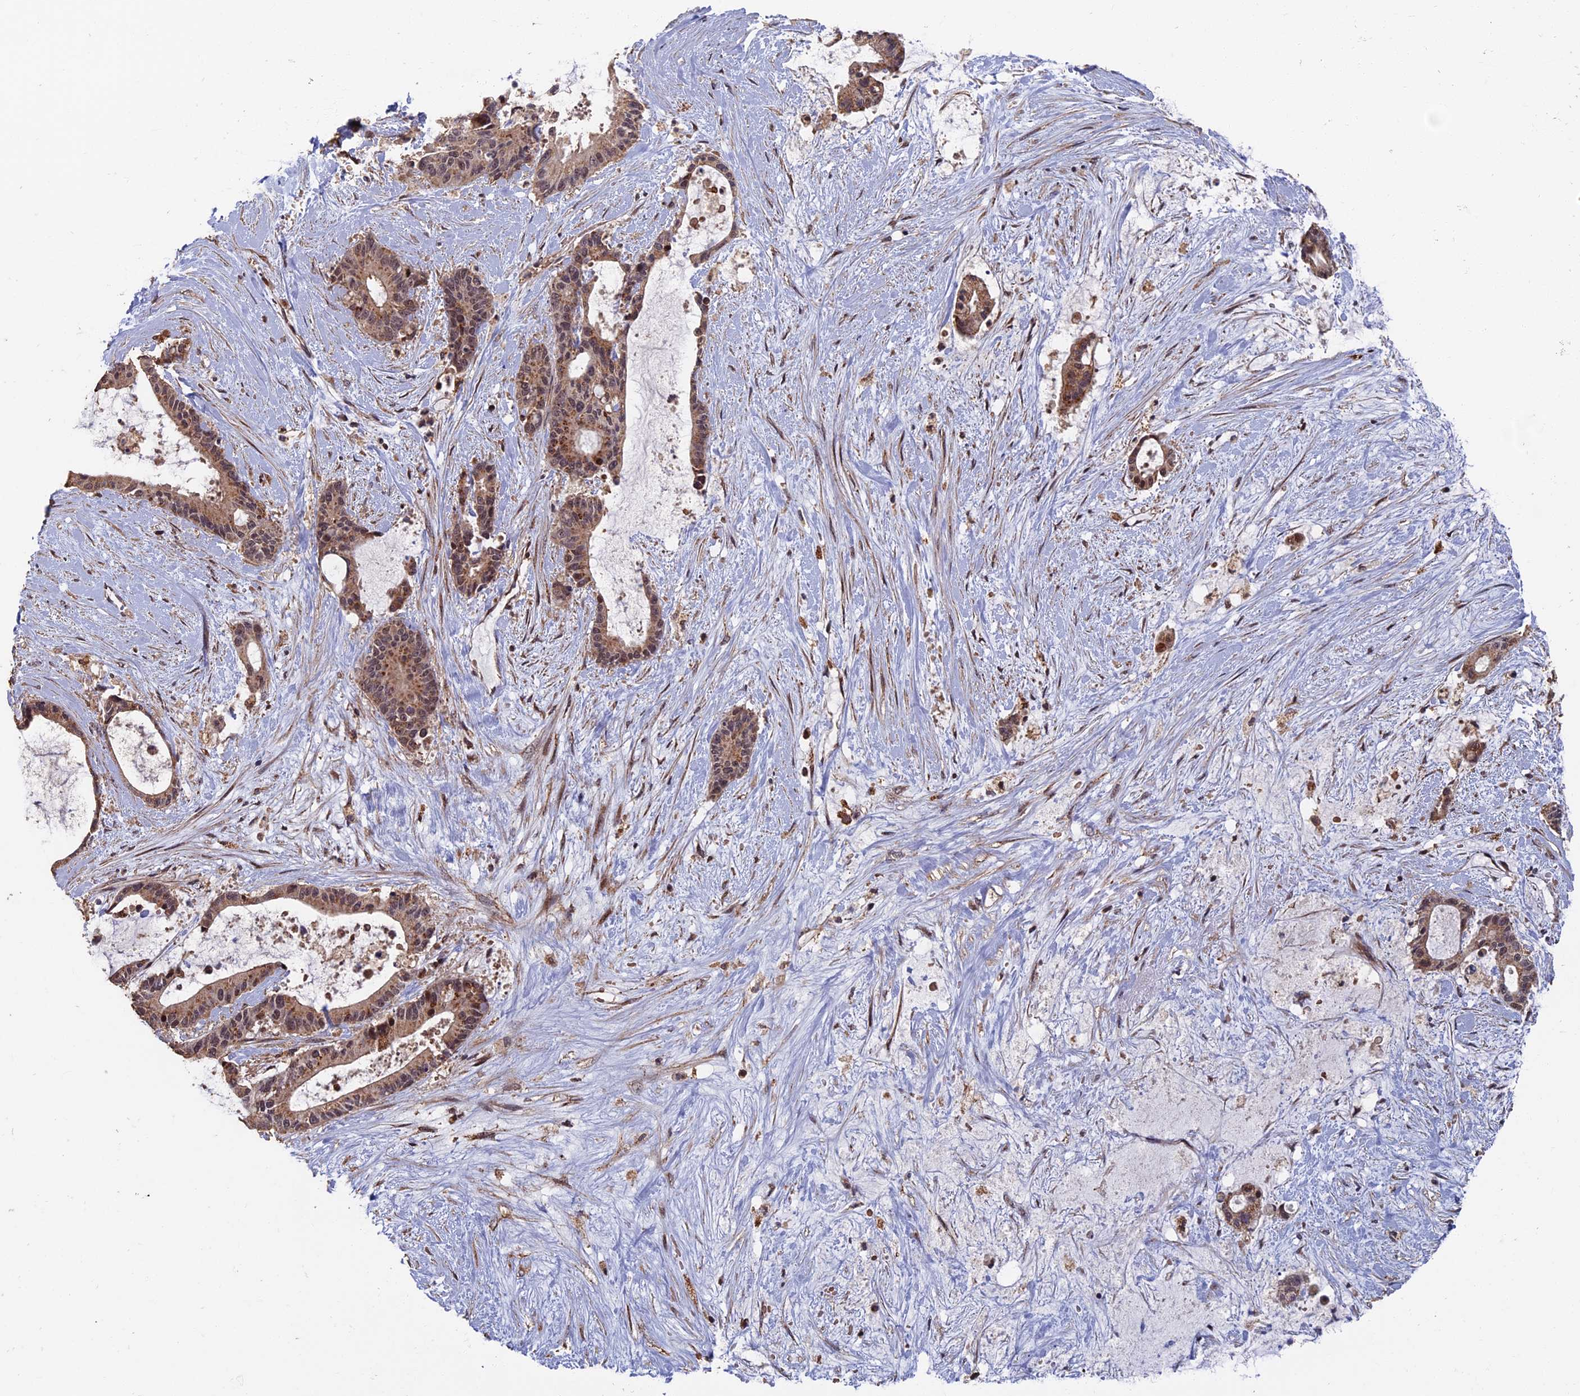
{"staining": {"intensity": "moderate", "quantity": ">75%", "location": "cytoplasmic/membranous"}, "tissue": "liver cancer", "cell_type": "Tumor cells", "image_type": "cancer", "snomed": [{"axis": "morphology", "description": "Normal tissue, NOS"}, {"axis": "morphology", "description": "Cholangiocarcinoma"}, {"axis": "topography", "description": "Liver"}, {"axis": "topography", "description": "Peripheral nerve tissue"}], "caption": "Liver cancer stained for a protein shows moderate cytoplasmic/membranous positivity in tumor cells. The staining was performed using DAB to visualize the protein expression in brown, while the nuclei were stained in blue with hematoxylin (Magnification: 20x).", "gene": "RASGRF1", "patient": {"sex": "female", "age": 73}}